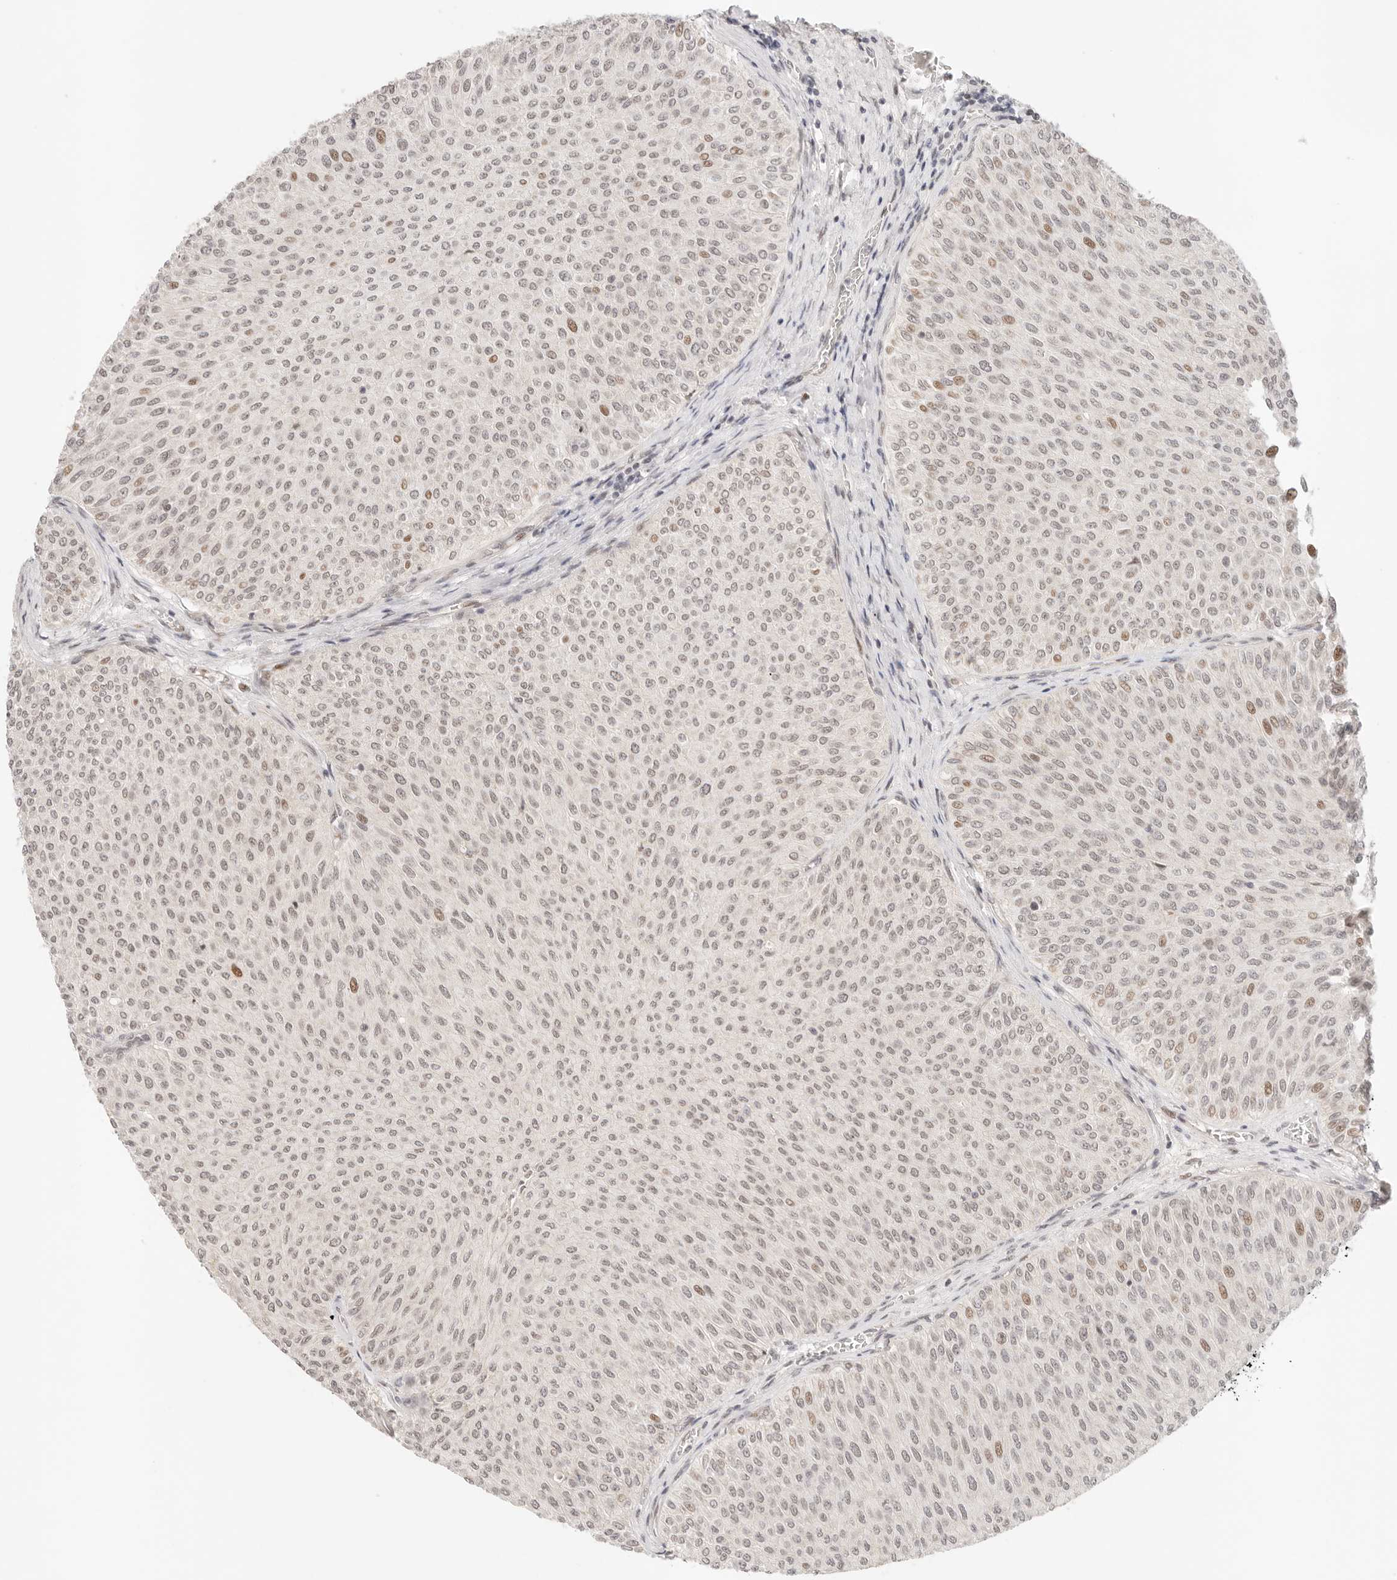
{"staining": {"intensity": "moderate", "quantity": "<25%", "location": "nuclear"}, "tissue": "urothelial cancer", "cell_type": "Tumor cells", "image_type": "cancer", "snomed": [{"axis": "morphology", "description": "Urothelial carcinoma, Low grade"}, {"axis": "topography", "description": "Urinary bladder"}], "caption": "A micrograph showing moderate nuclear staining in approximately <25% of tumor cells in urothelial cancer, as visualized by brown immunohistochemical staining.", "gene": "HOXC5", "patient": {"sex": "male", "age": 78}}